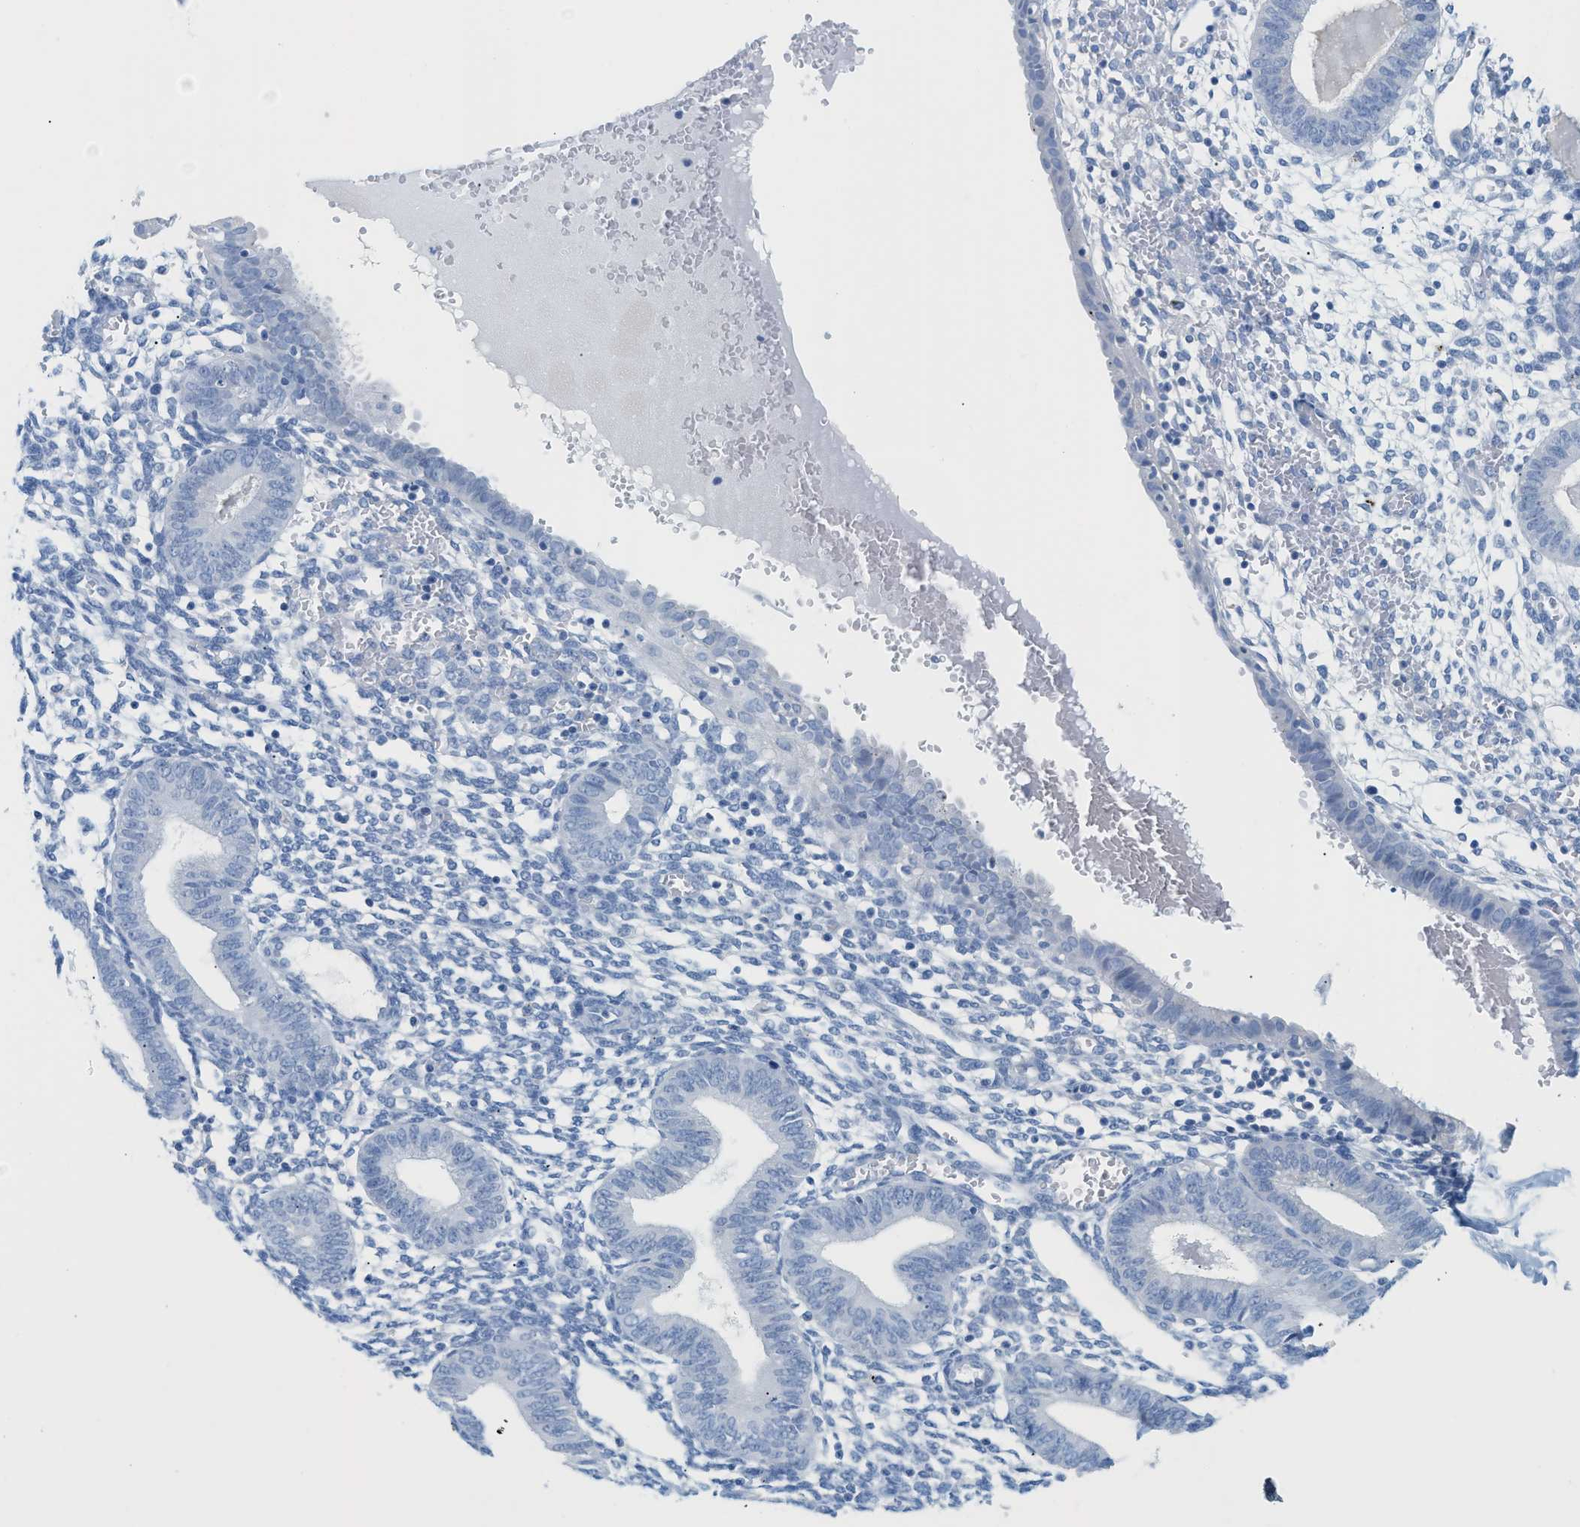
{"staining": {"intensity": "negative", "quantity": "none", "location": "none"}, "tissue": "endometrium", "cell_type": "Cells in endometrial stroma", "image_type": "normal", "snomed": [{"axis": "morphology", "description": "Normal tissue, NOS"}, {"axis": "topography", "description": "Endometrium"}], "caption": "Immunohistochemistry (IHC) histopathology image of normal endometrium: endometrium stained with DAB (3,3'-diaminobenzidine) shows no significant protein expression in cells in endometrial stroma. (Immunohistochemistry (IHC), brightfield microscopy, high magnification).", "gene": "PAPPA", "patient": {"sex": "female", "age": 61}}